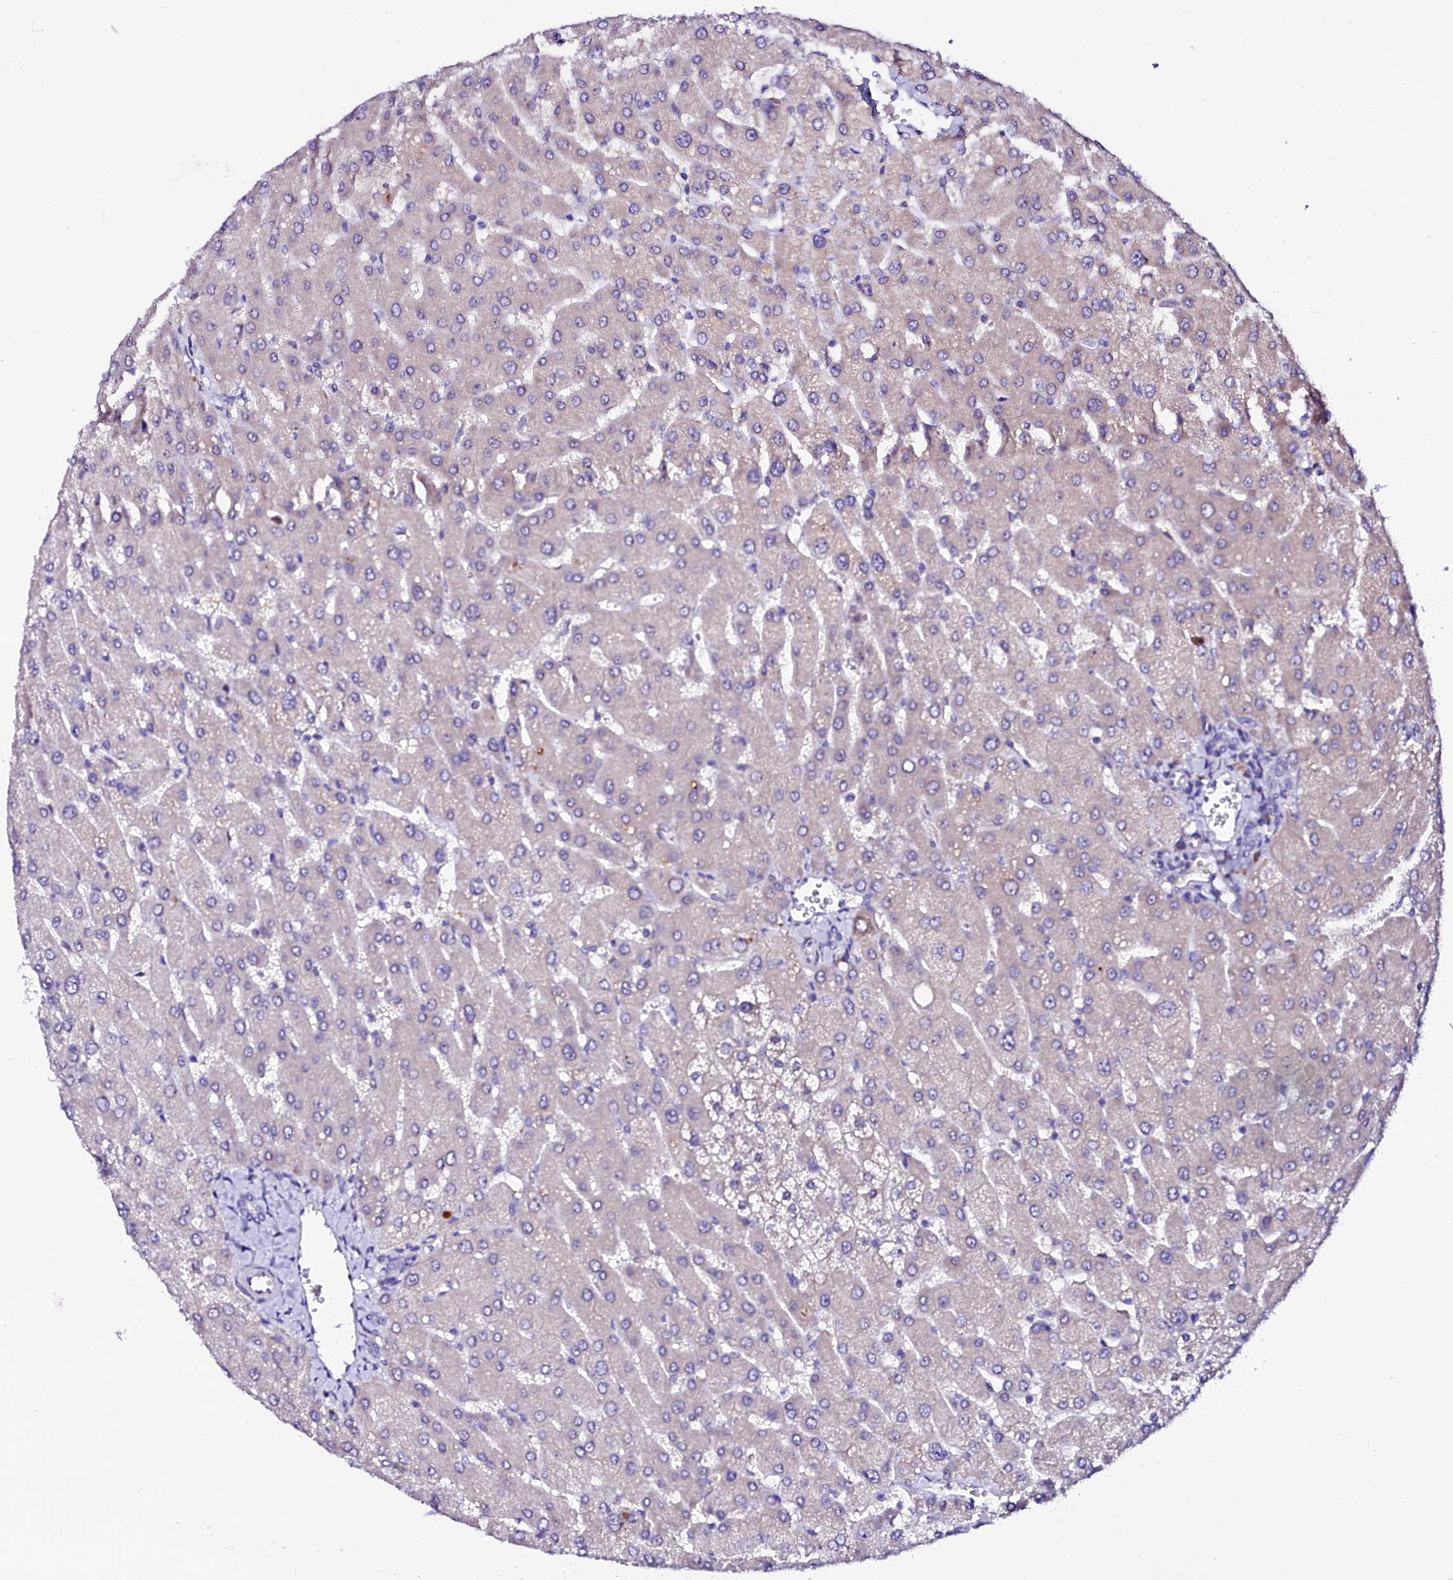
{"staining": {"intensity": "negative", "quantity": "none", "location": "none"}, "tissue": "liver", "cell_type": "Cholangiocytes", "image_type": "normal", "snomed": [{"axis": "morphology", "description": "Normal tissue, NOS"}, {"axis": "topography", "description": "Liver"}], "caption": "Immunohistochemistry histopathology image of normal liver stained for a protein (brown), which reveals no staining in cholangiocytes.", "gene": "BTBD16", "patient": {"sex": "male", "age": 55}}